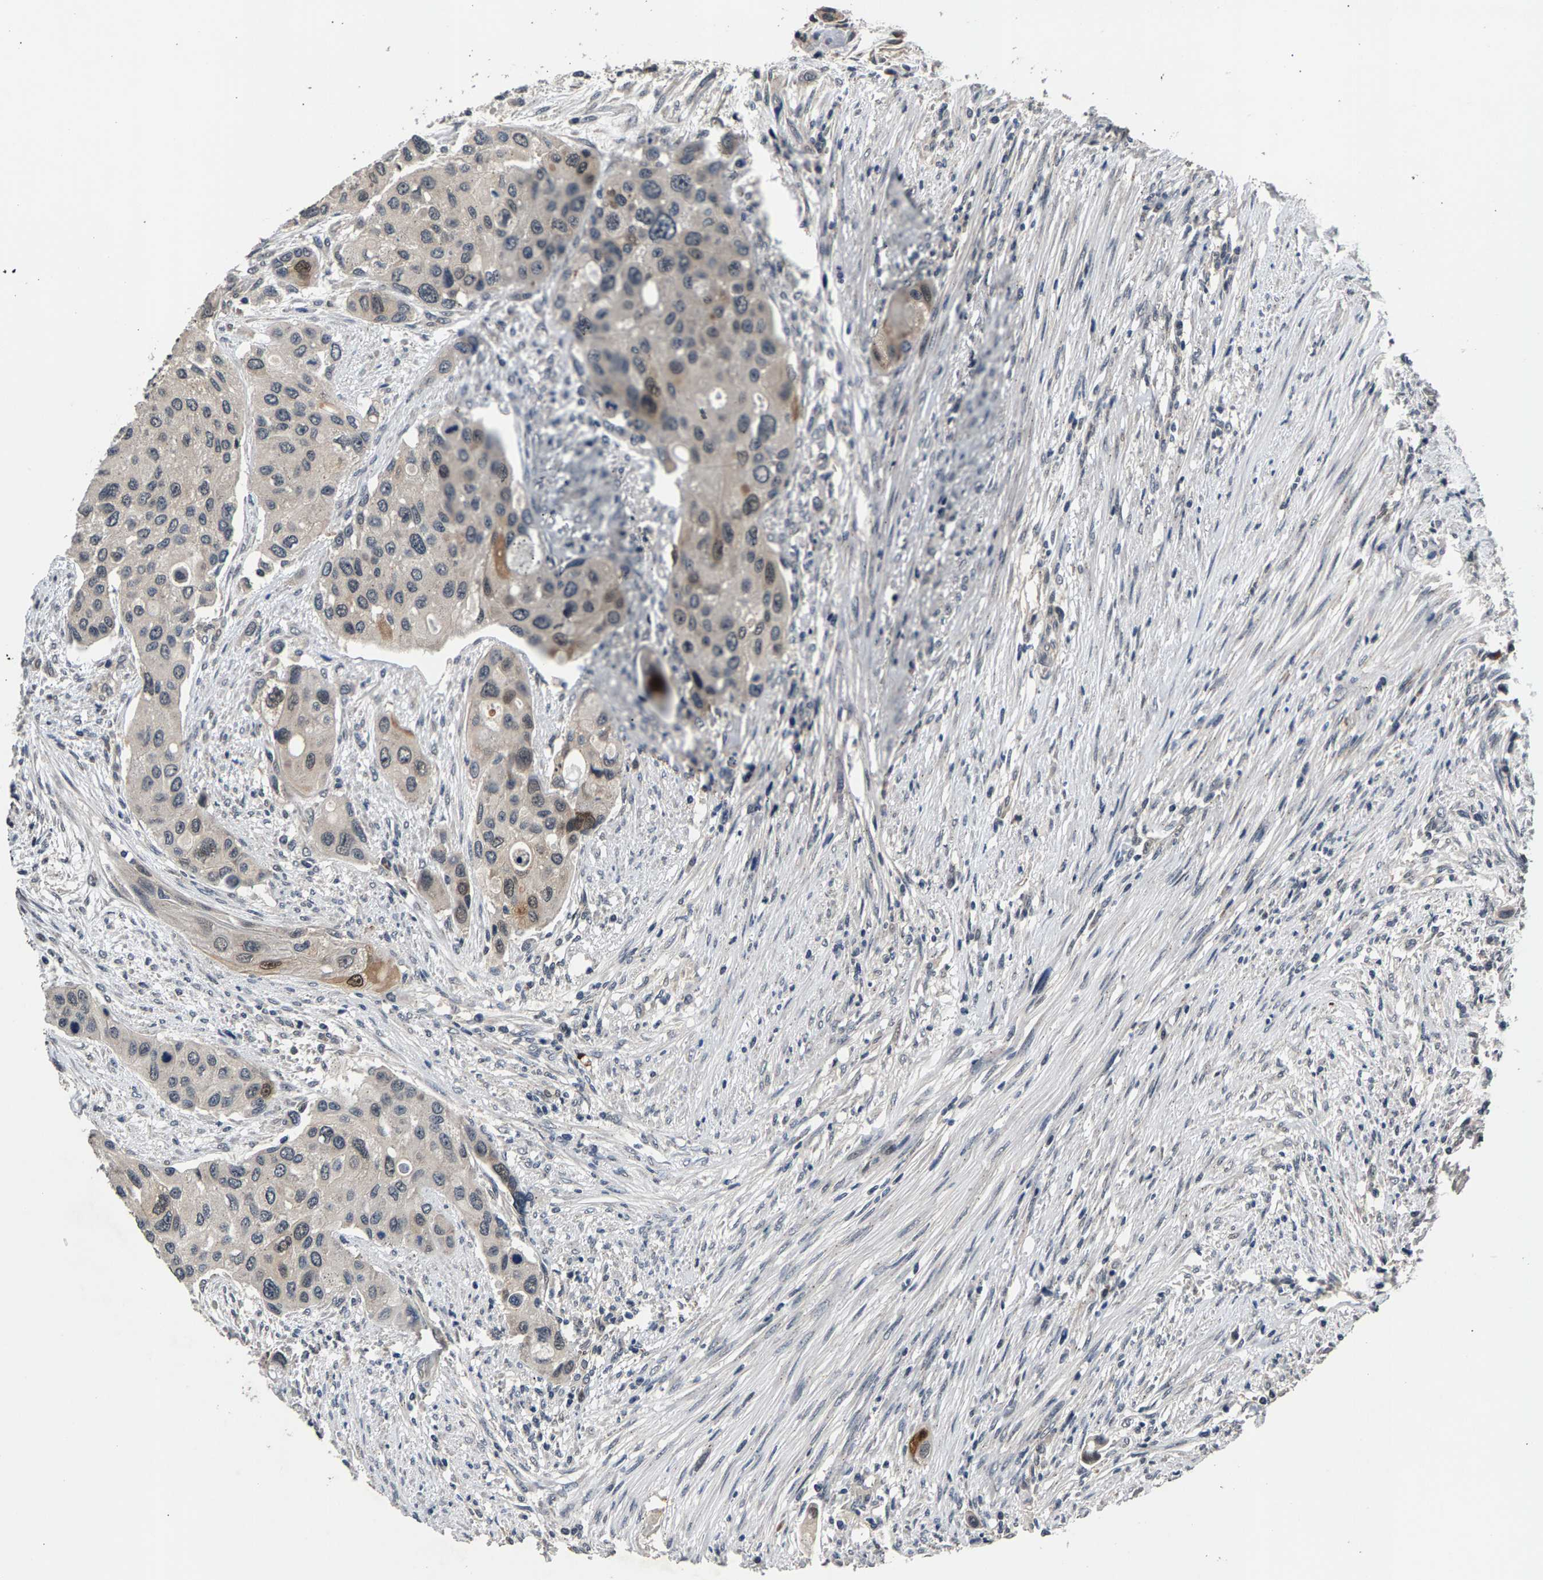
{"staining": {"intensity": "moderate", "quantity": "25%-75%", "location": "cytoplasmic/membranous,nuclear"}, "tissue": "urothelial cancer", "cell_type": "Tumor cells", "image_type": "cancer", "snomed": [{"axis": "morphology", "description": "Urothelial carcinoma, High grade"}, {"axis": "topography", "description": "Urinary bladder"}], "caption": "Human urothelial cancer stained for a protein (brown) demonstrates moderate cytoplasmic/membranous and nuclear positive expression in about 25%-75% of tumor cells.", "gene": "RBM33", "patient": {"sex": "female", "age": 56}}